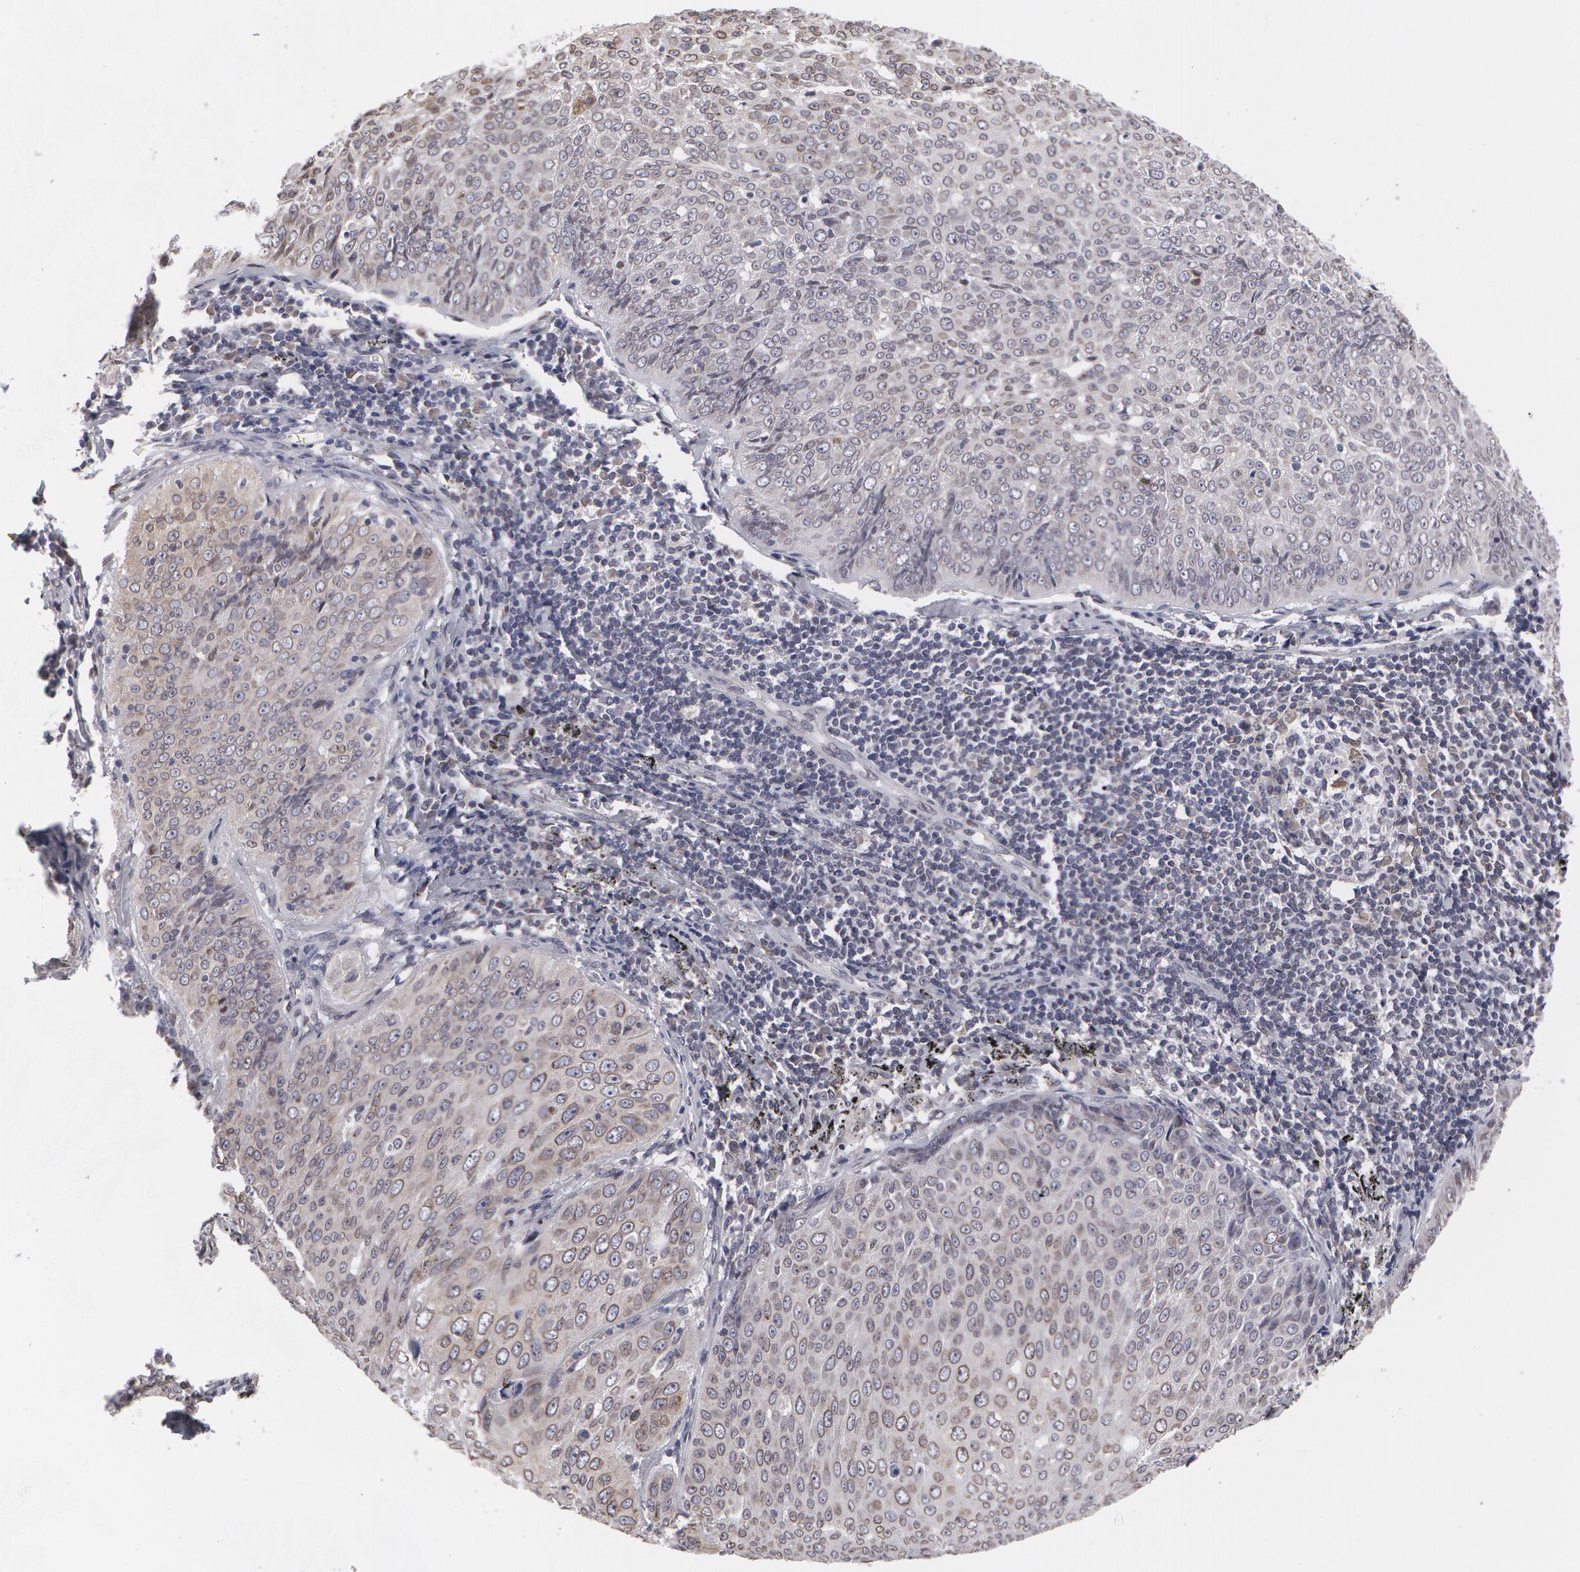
{"staining": {"intensity": "weak", "quantity": ">75%", "location": "cytoplasmic/membranous"}, "tissue": "lung cancer", "cell_type": "Tumor cells", "image_type": "cancer", "snomed": [{"axis": "morphology", "description": "Adenocarcinoma, NOS"}, {"axis": "topography", "description": "Lung"}], "caption": "Immunohistochemical staining of lung cancer reveals weak cytoplasmic/membranous protein positivity in about >75% of tumor cells.", "gene": "EMD", "patient": {"sex": "male", "age": 60}}